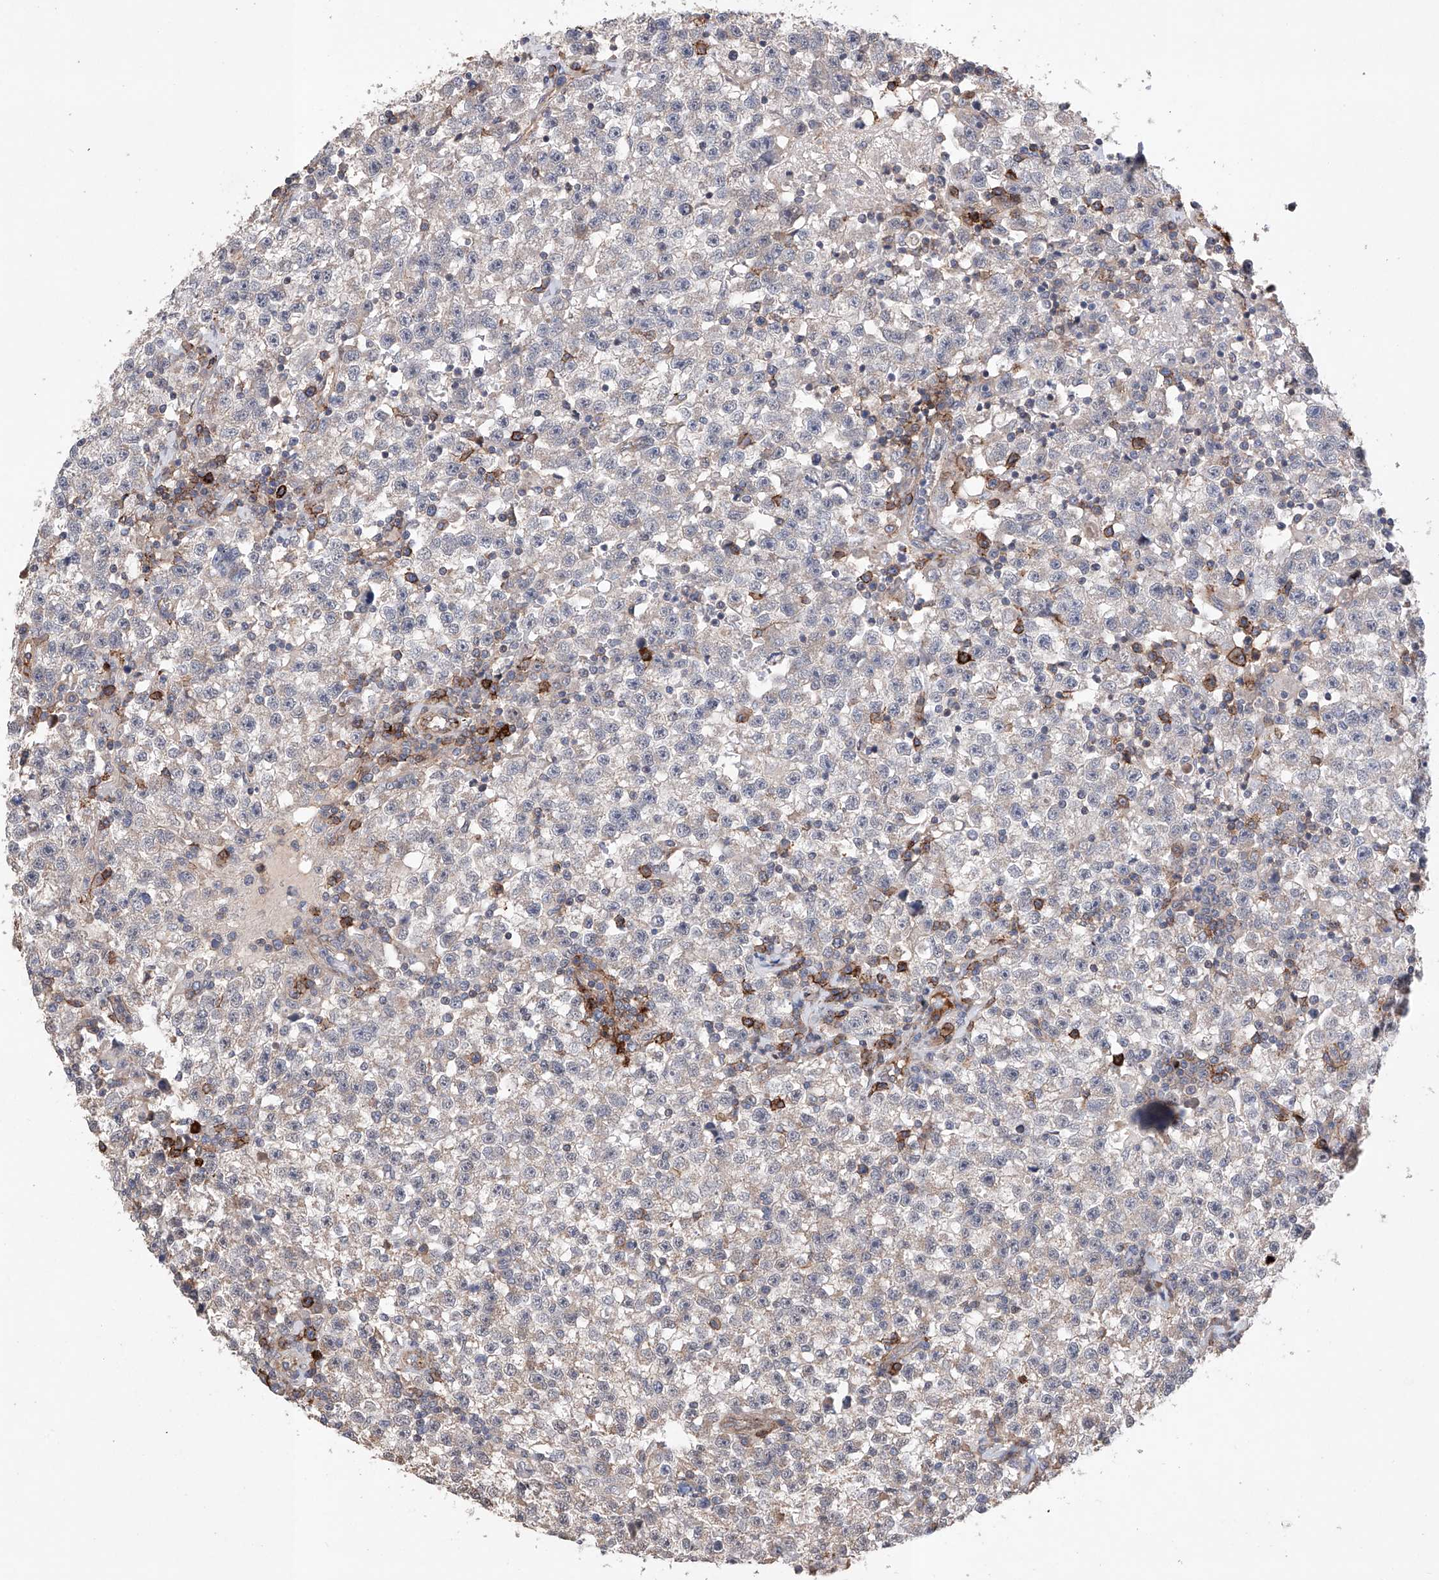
{"staining": {"intensity": "weak", "quantity": ">75%", "location": "cytoplasmic/membranous"}, "tissue": "testis cancer", "cell_type": "Tumor cells", "image_type": "cancer", "snomed": [{"axis": "morphology", "description": "Seminoma, NOS"}, {"axis": "topography", "description": "Testis"}], "caption": "Immunohistochemistry of human seminoma (testis) reveals low levels of weak cytoplasmic/membranous staining in about >75% of tumor cells. (DAB (3,3'-diaminobenzidine) = brown stain, brightfield microscopy at high magnification).", "gene": "AFG1L", "patient": {"sex": "male", "age": 22}}